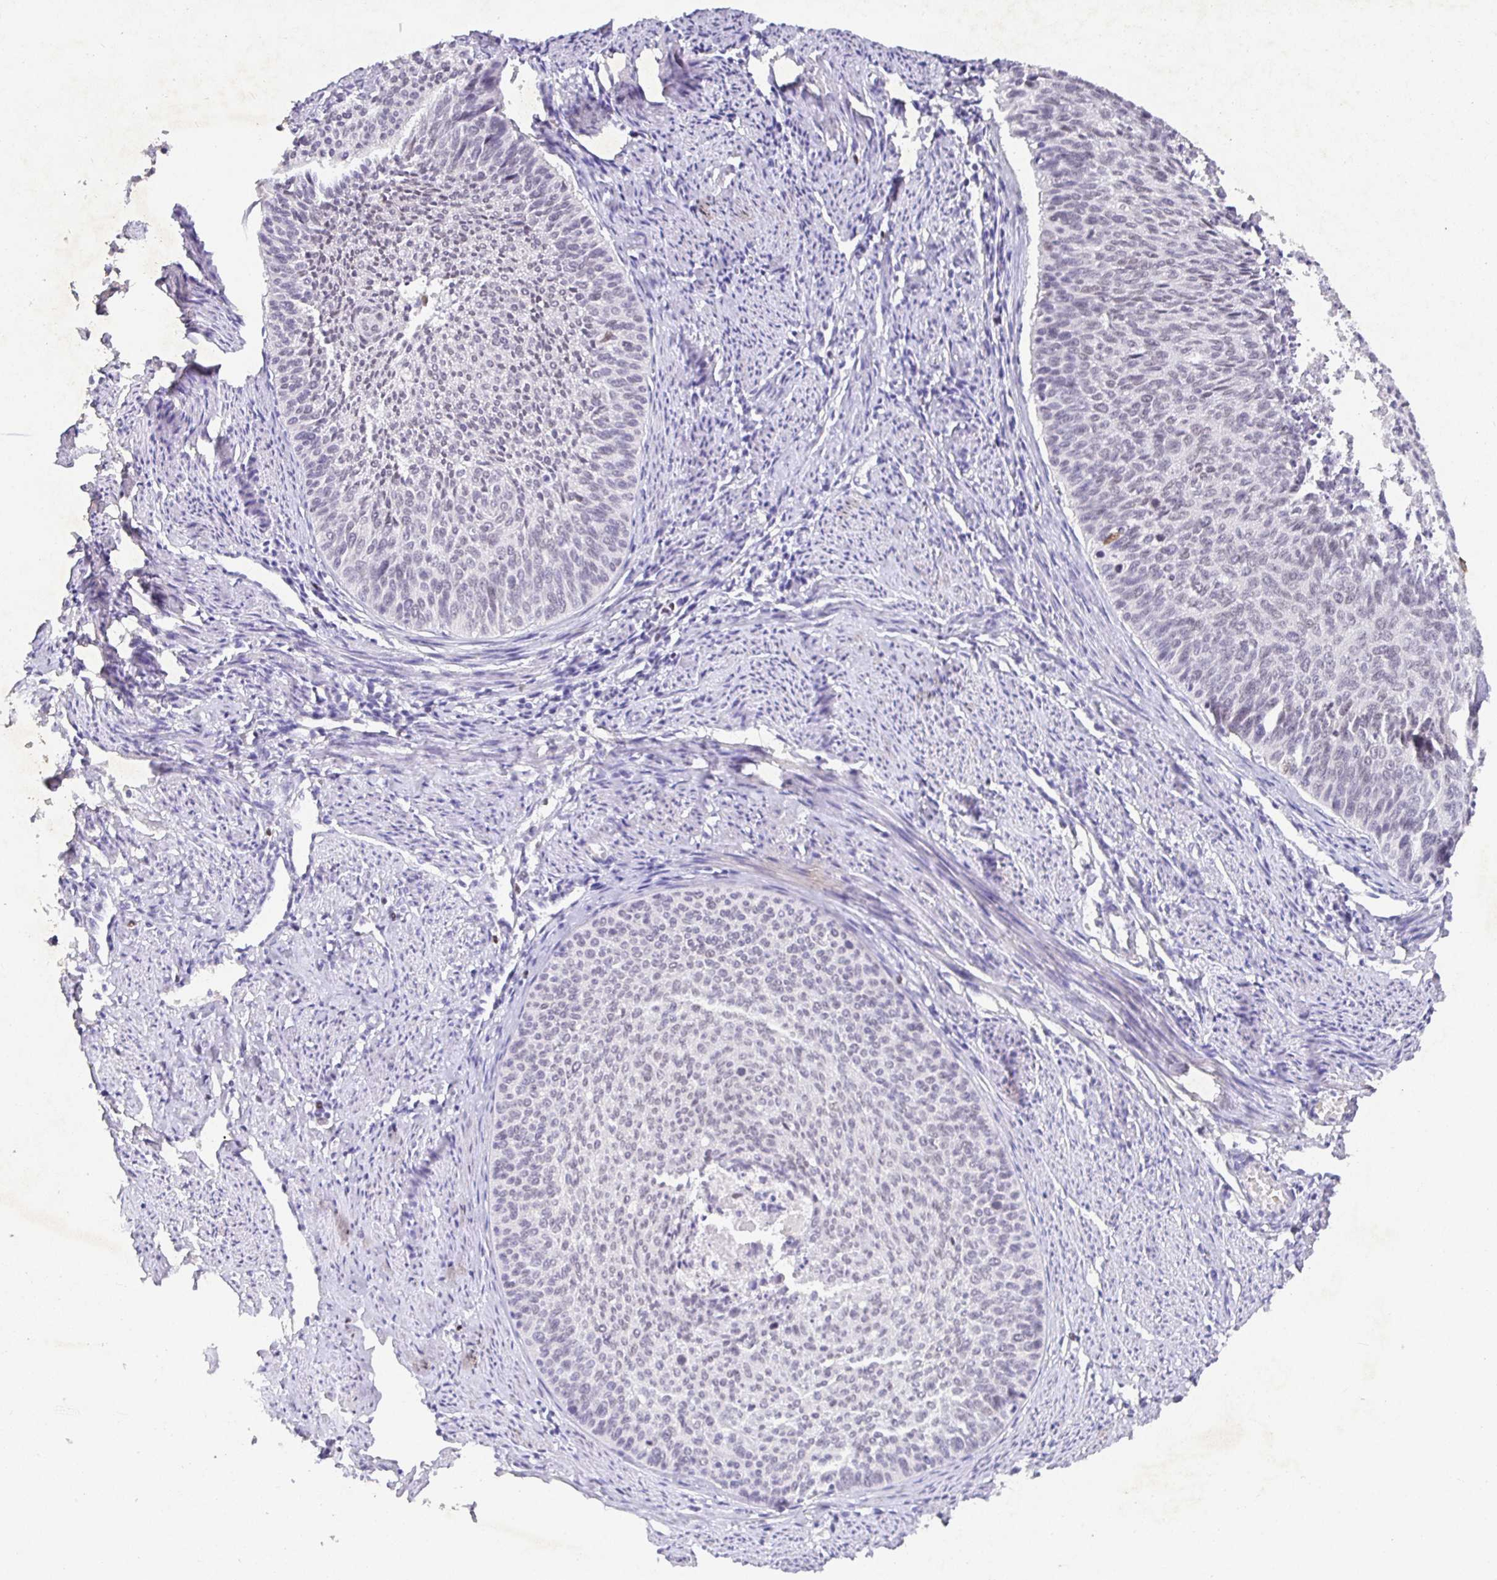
{"staining": {"intensity": "negative", "quantity": "none", "location": "none"}, "tissue": "cervical cancer", "cell_type": "Tumor cells", "image_type": "cancer", "snomed": [{"axis": "morphology", "description": "Squamous cell carcinoma, NOS"}, {"axis": "topography", "description": "Cervix"}], "caption": "A micrograph of cervical cancer stained for a protein demonstrates no brown staining in tumor cells.", "gene": "SATB1", "patient": {"sex": "female", "age": 55}}